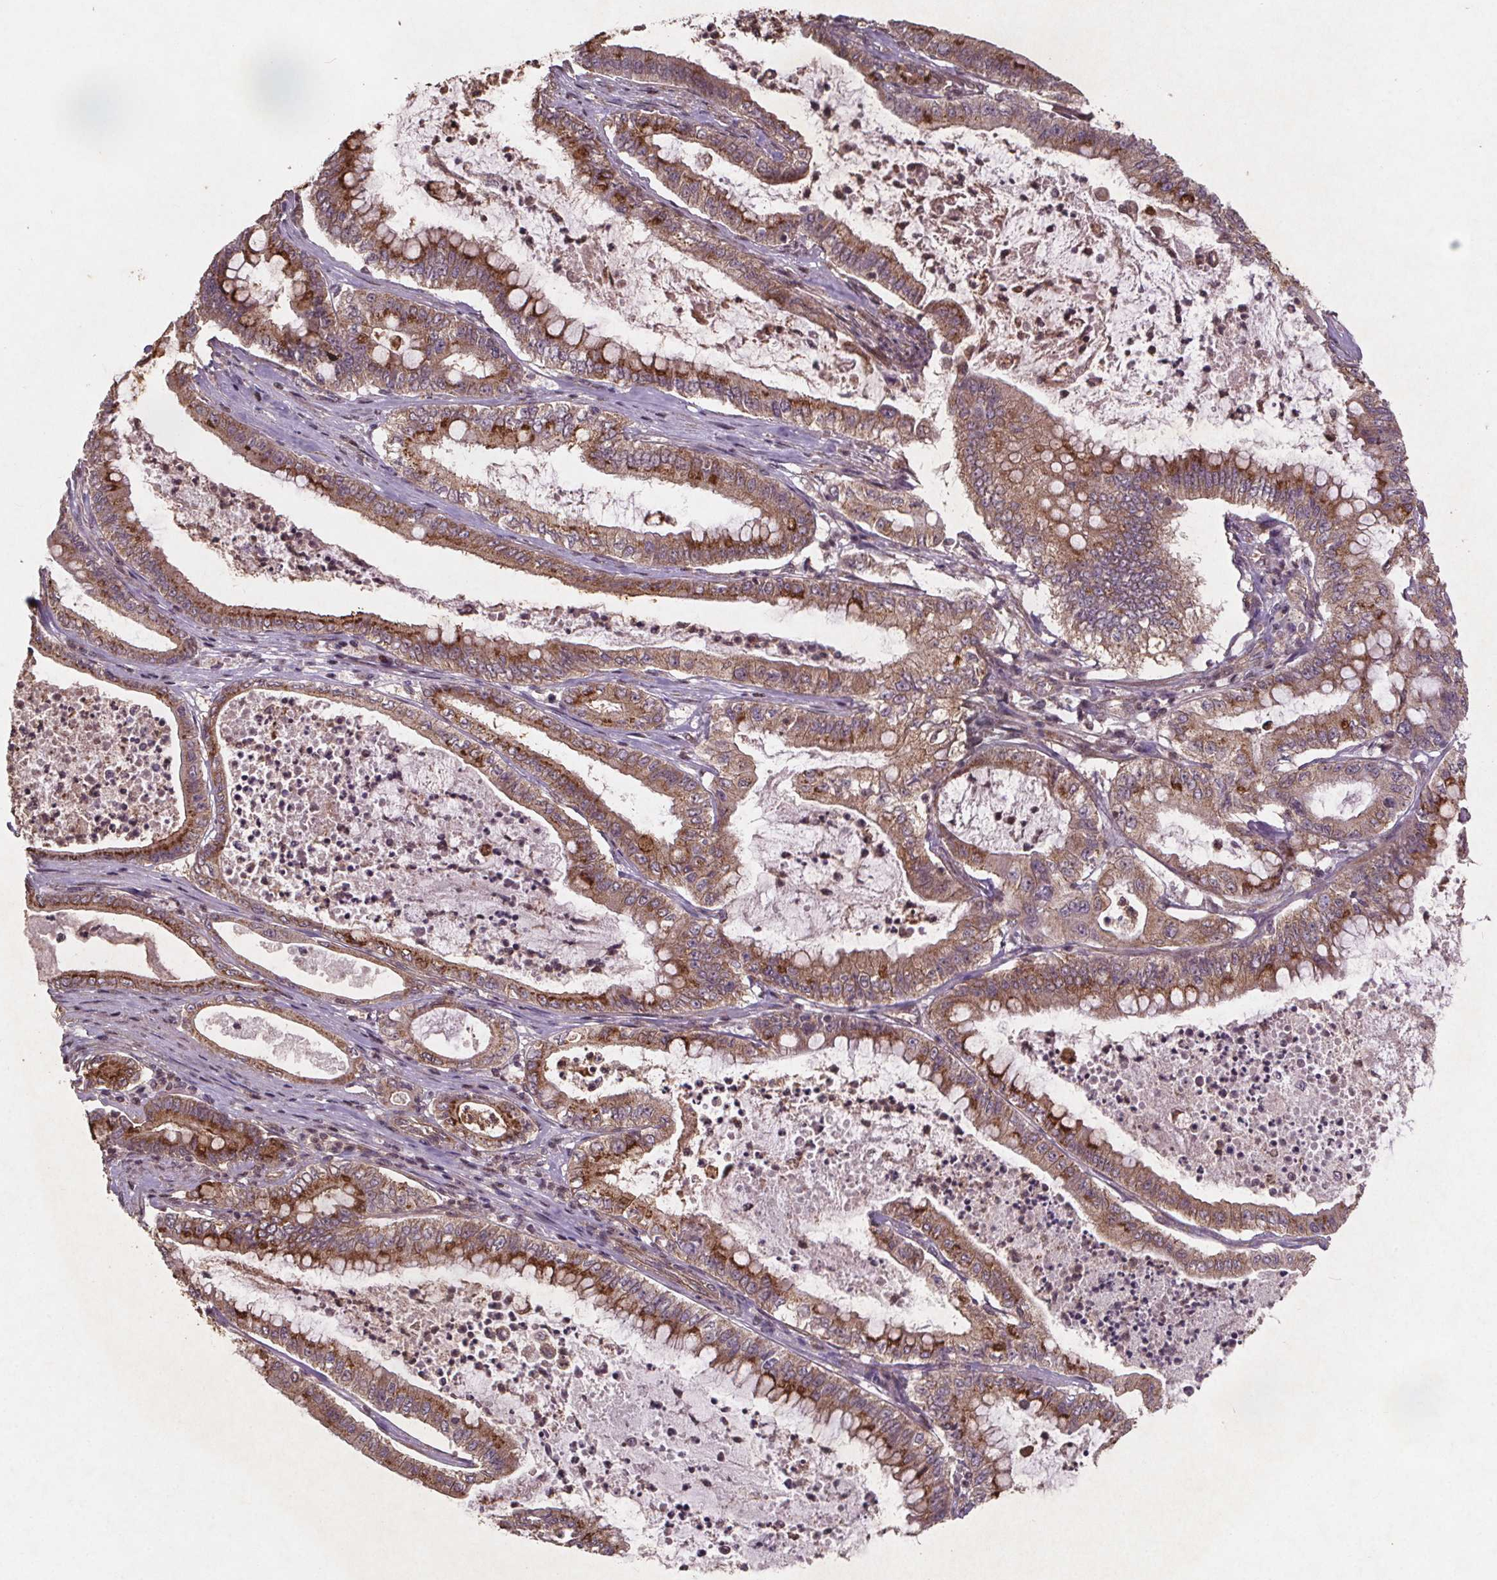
{"staining": {"intensity": "moderate", "quantity": ">75%", "location": "cytoplasmic/membranous"}, "tissue": "pancreatic cancer", "cell_type": "Tumor cells", "image_type": "cancer", "snomed": [{"axis": "morphology", "description": "Adenocarcinoma, NOS"}, {"axis": "topography", "description": "Pancreas"}], "caption": "Human pancreatic cancer (adenocarcinoma) stained for a protein (brown) demonstrates moderate cytoplasmic/membranous positive expression in about >75% of tumor cells.", "gene": "STRN3", "patient": {"sex": "male", "age": 71}}